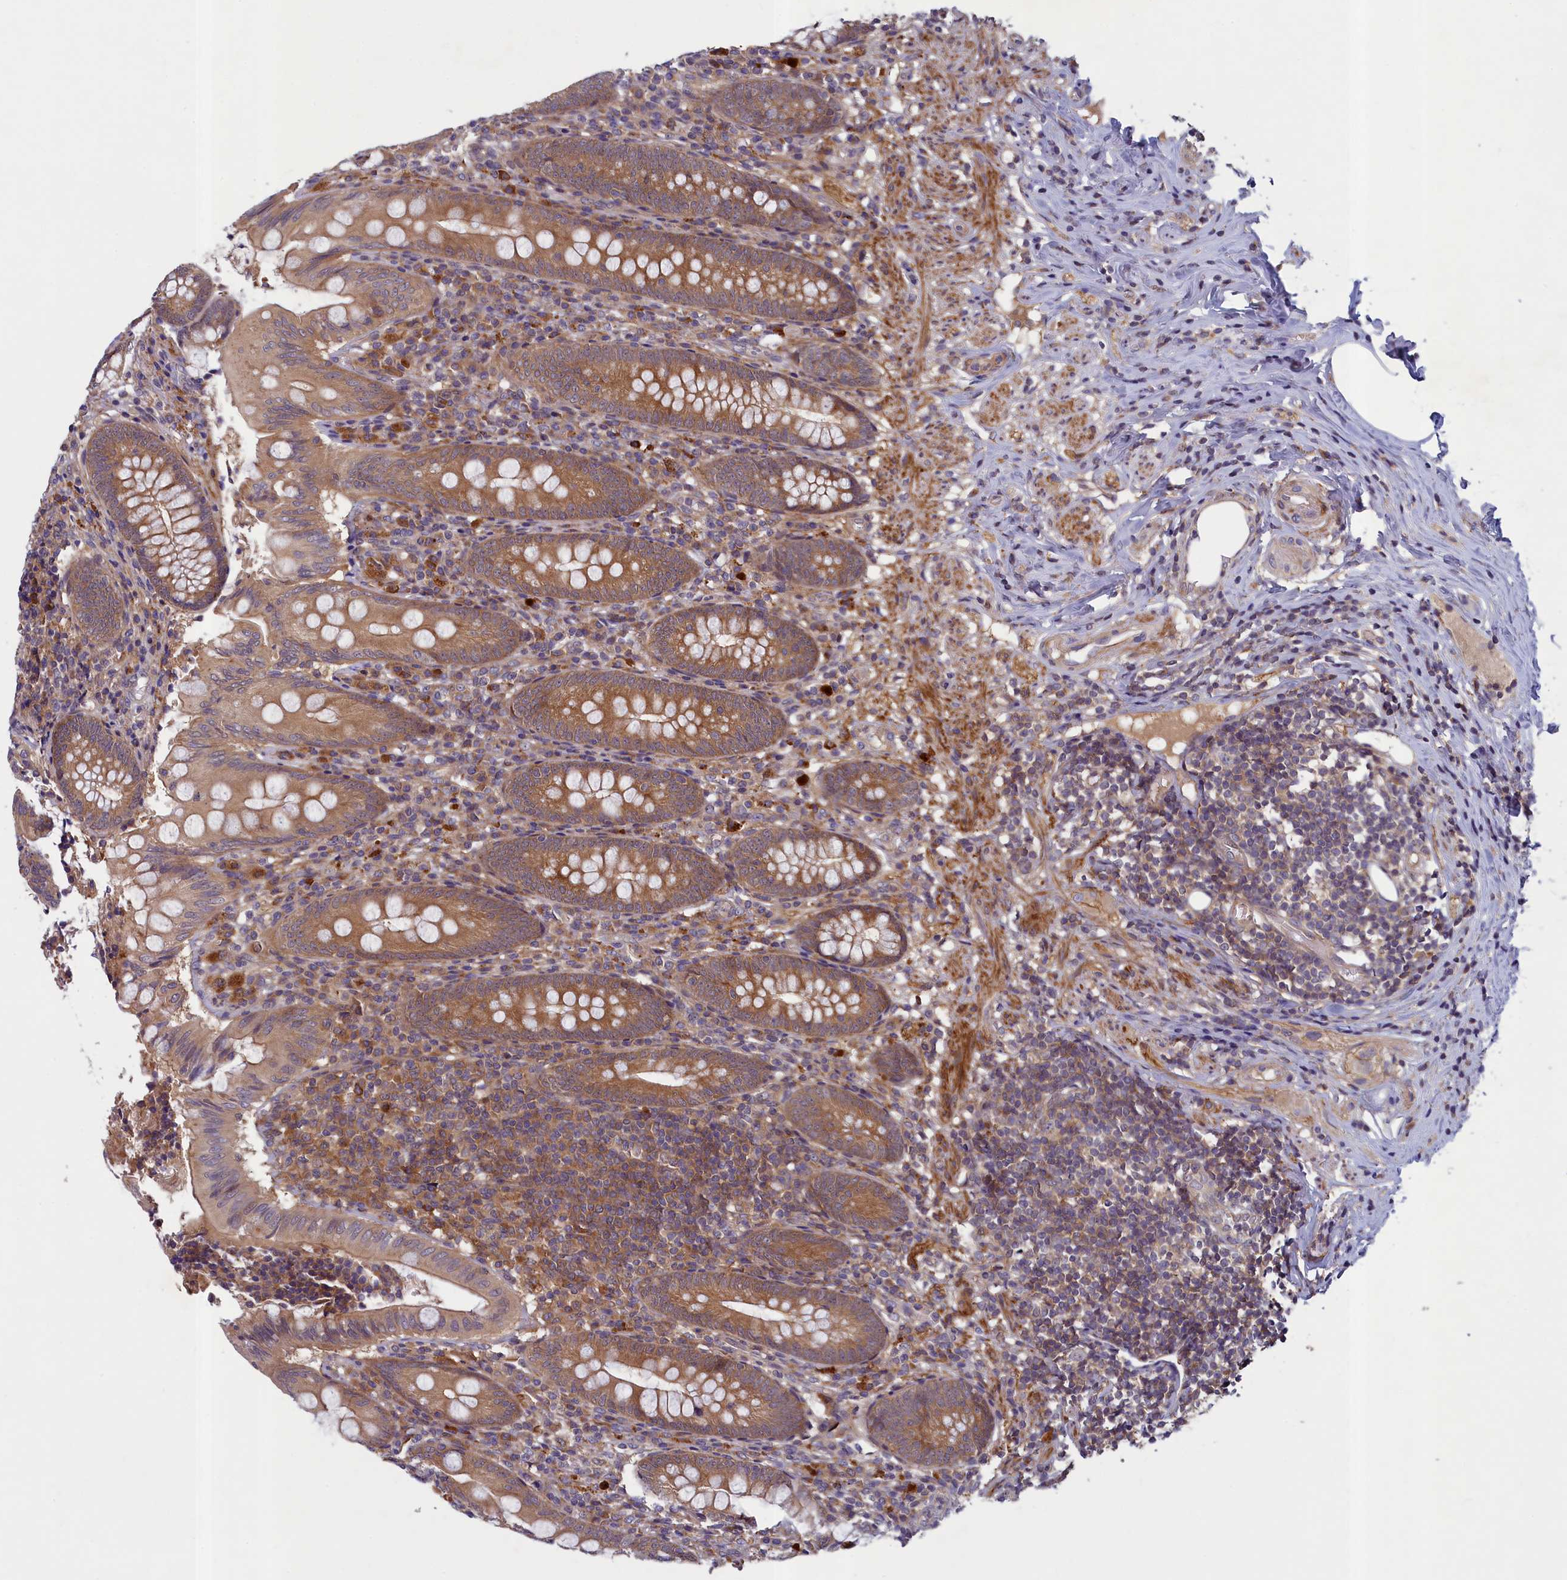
{"staining": {"intensity": "moderate", "quantity": ">75%", "location": "cytoplasmic/membranous"}, "tissue": "appendix", "cell_type": "Glandular cells", "image_type": "normal", "snomed": [{"axis": "morphology", "description": "Normal tissue, NOS"}, {"axis": "topography", "description": "Appendix"}], "caption": "This photomicrograph reveals IHC staining of unremarkable appendix, with medium moderate cytoplasmic/membranous staining in about >75% of glandular cells.", "gene": "NUBP1", "patient": {"sex": "male", "age": 55}}